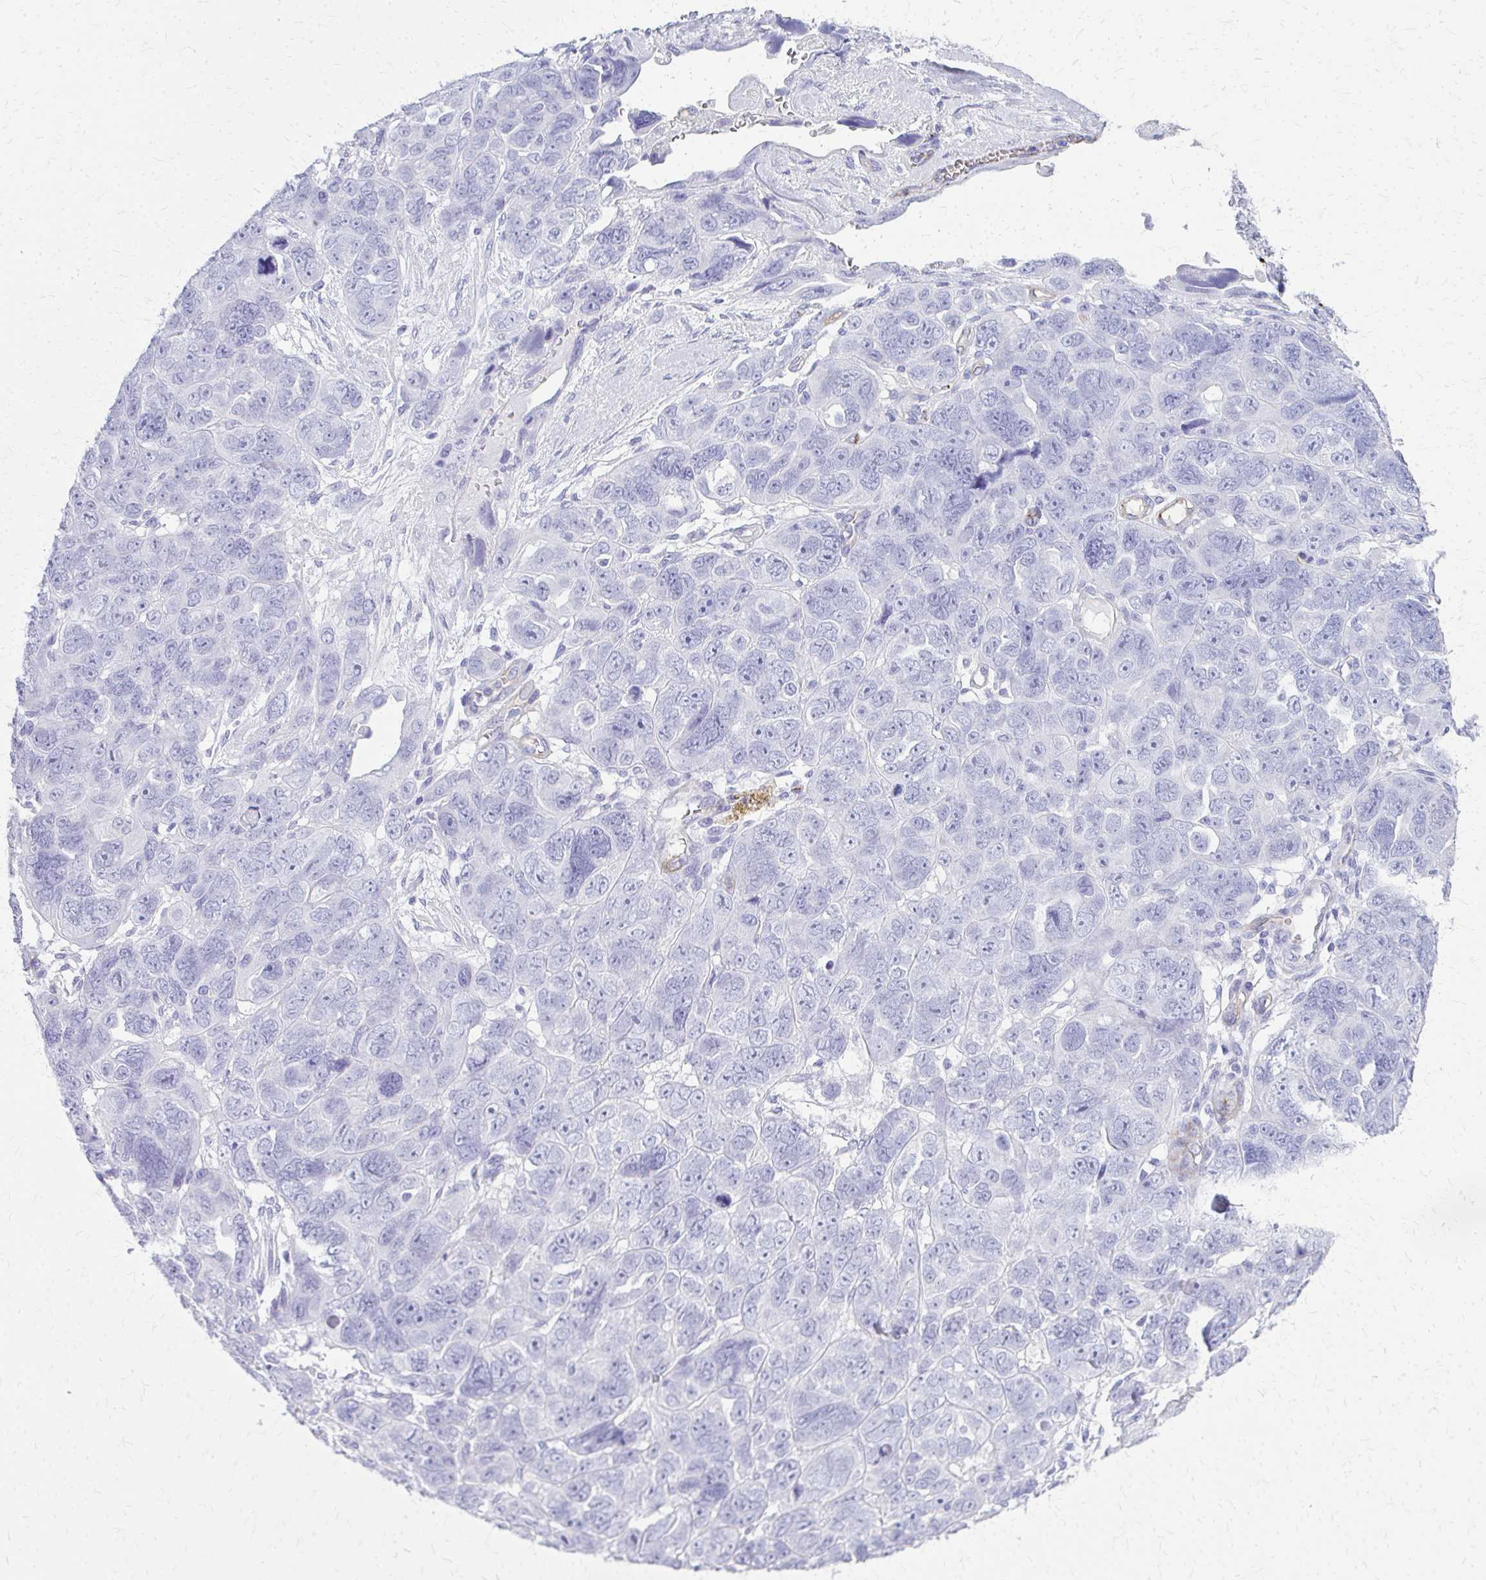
{"staining": {"intensity": "negative", "quantity": "none", "location": "none"}, "tissue": "ovarian cancer", "cell_type": "Tumor cells", "image_type": "cancer", "snomed": [{"axis": "morphology", "description": "Cystadenocarcinoma, serous, NOS"}, {"axis": "topography", "description": "Ovary"}], "caption": "Tumor cells are negative for protein expression in human ovarian serous cystadenocarcinoma.", "gene": "TPSG1", "patient": {"sex": "female", "age": 63}}